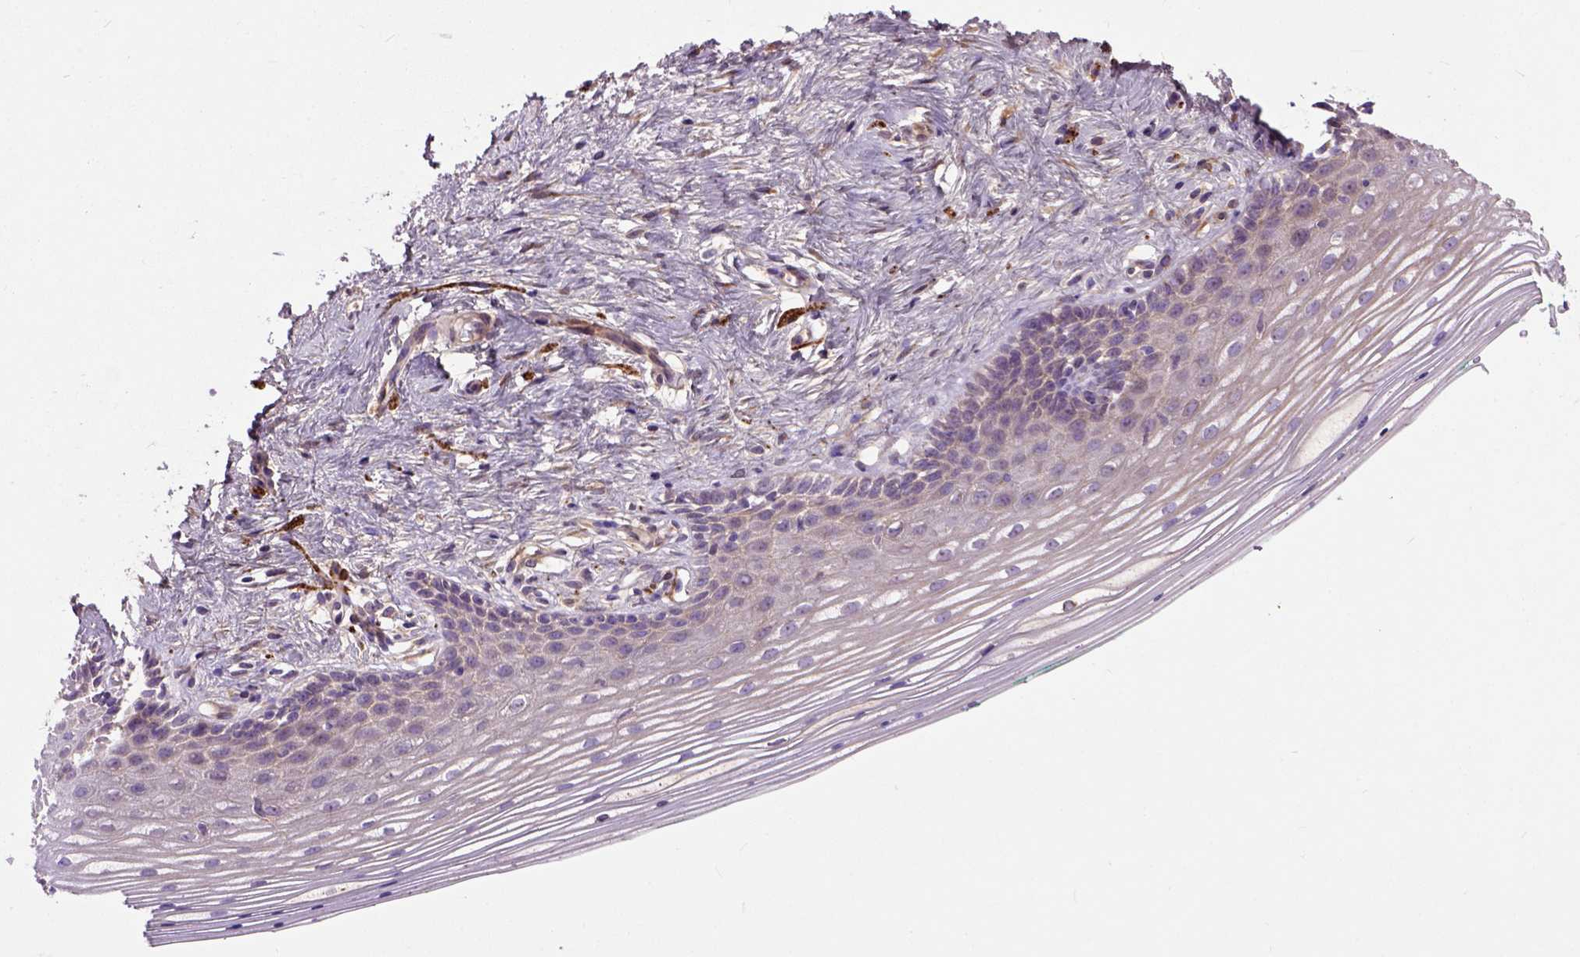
{"staining": {"intensity": "weak", "quantity": "25%-75%", "location": "cytoplasmic/membranous"}, "tissue": "vagina", "cell_type": "Squamous epithelial cells", "image_type": "normal", "snomed": [{"axis": "morphology", "description": "Normal tissue, NOS"}, {"axis": "topography", "description": "Vagina"}], "caption": "Squamous epithelial cells display low levels of weak cytoplasmic/membranous positivity in approximately 25%-75% of cells in benign vagina.", "gene": "MAPT", "patient": {"sex": "female", "age": 42}}